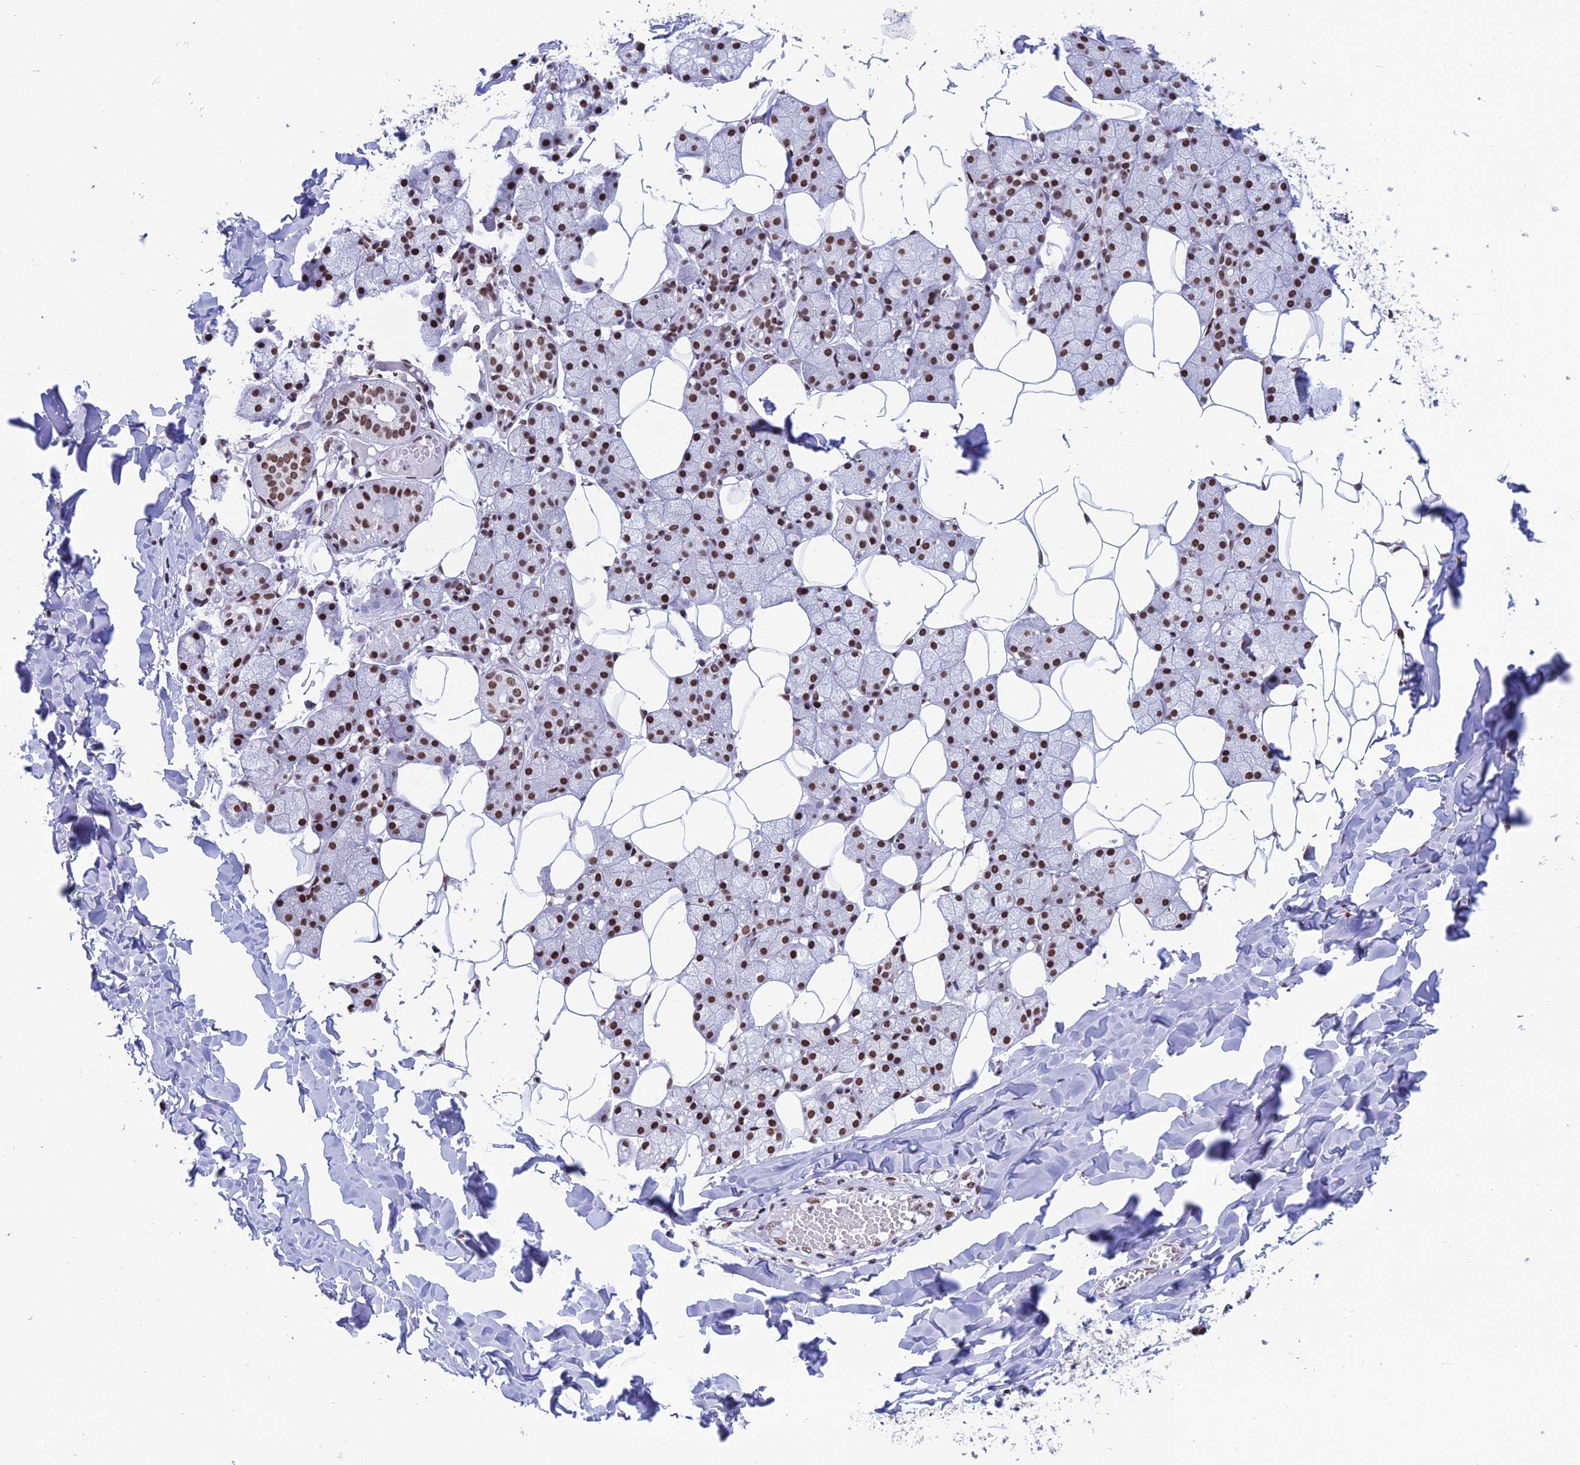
{"staining": {"intensity": "moderate", "quantity": ">75%", "location": "nuclear"}, "tissue": "salivary gland", "cell_type": "Glandular cells", "image_type": "normal", "snomed": [{"axis": "morphology", "description": "Normal tissue, NOS"}, {"axis": "topography", "description": "Salivary gland"}], "caption": "Immunohistochemistry (IHC) photomicrograph of normal salivary gland: human salivary gland stained using immunohistochemistry exhibits medium levels of moderate protein expression localized specifically in the nuclear of glandular cells, appearing as a nuclear brown color.", "gene": "PRAMEF12", "patient": {"sex": "female", "age": 33}}